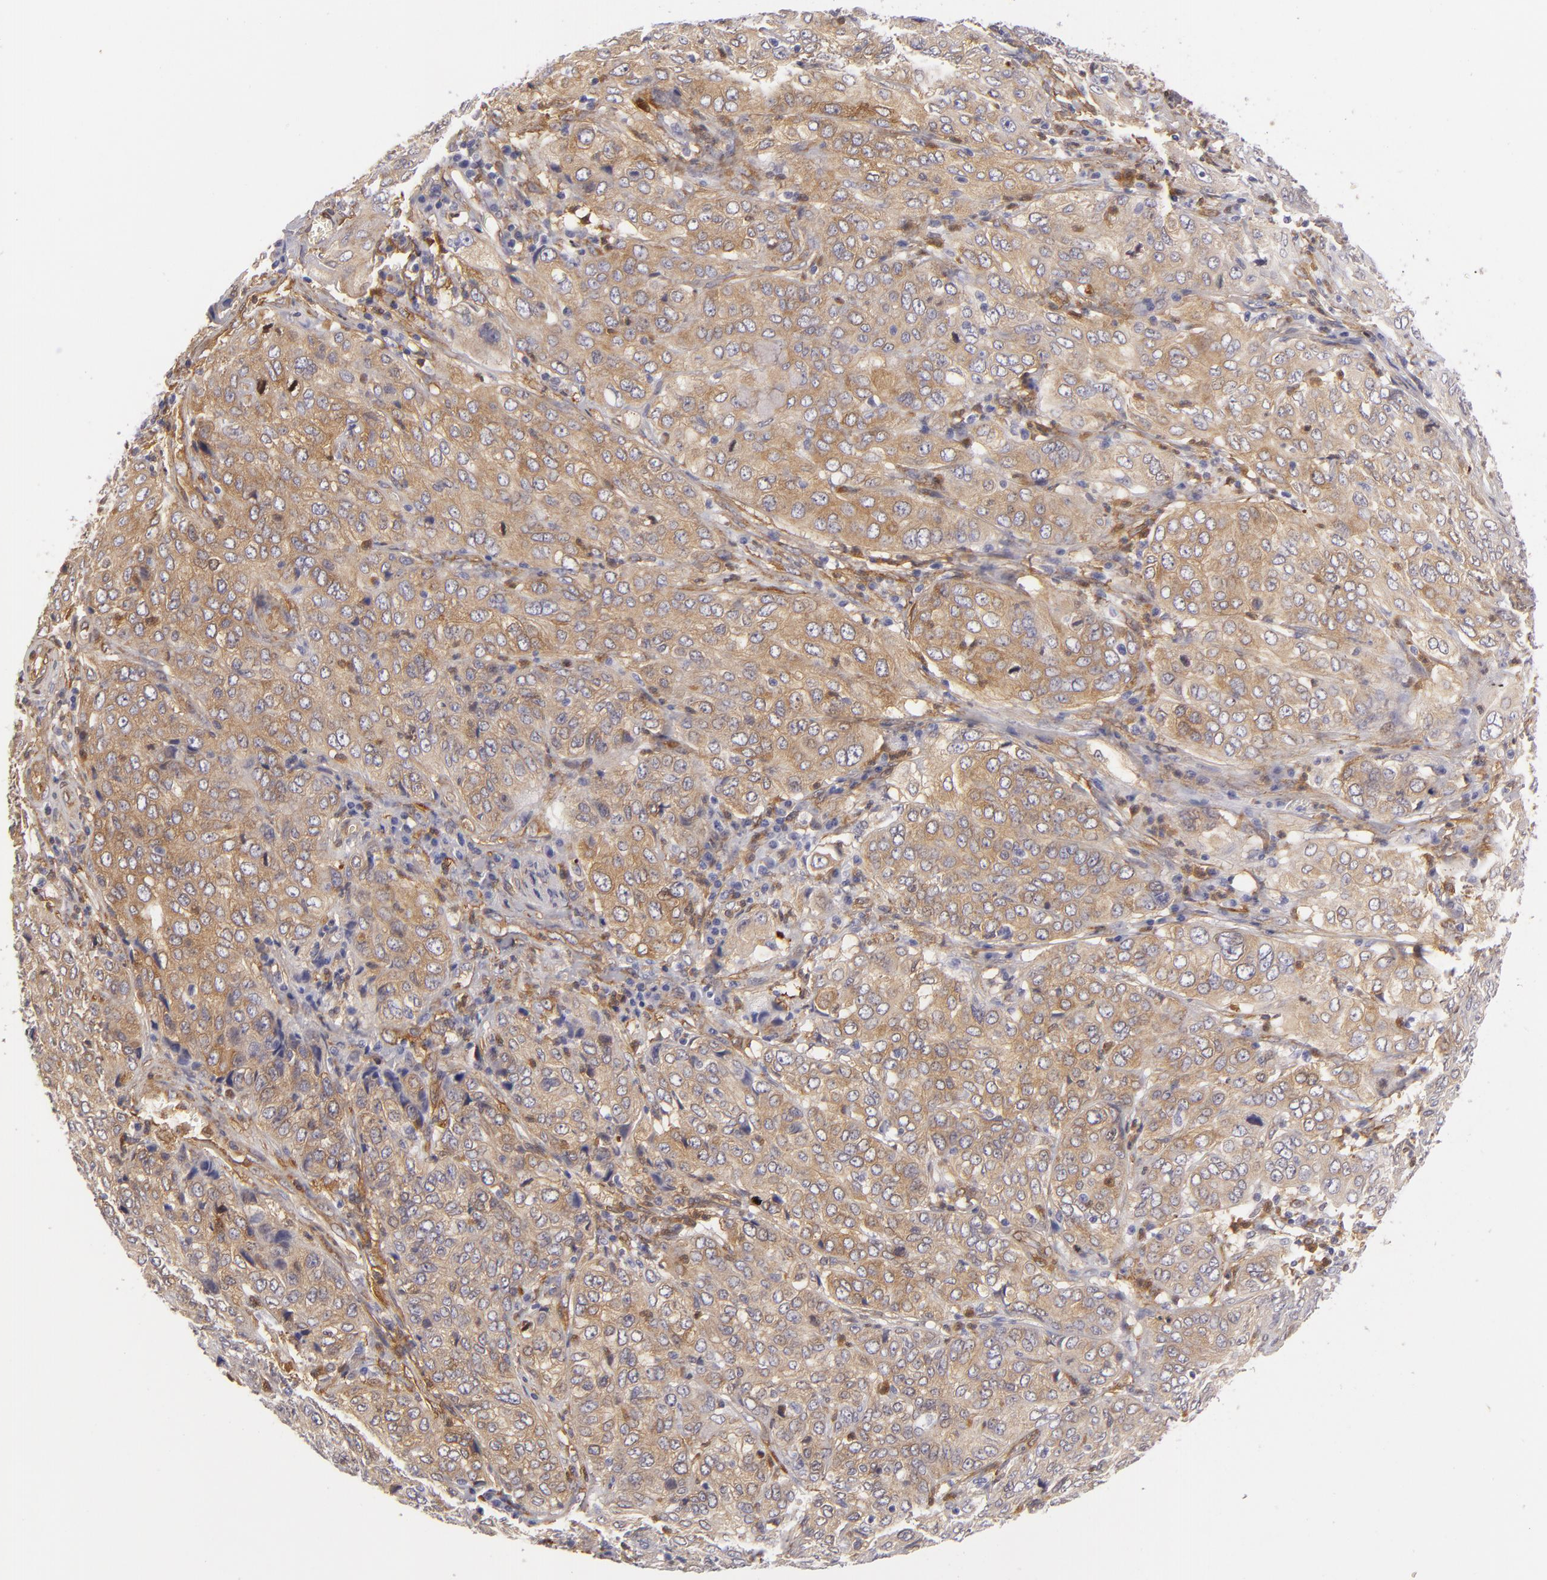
{"staining": {"intensity": "moderate", "quantity": ">75%", "location": "cytoplasmic/membranous"}, "tissue": "cervical cancer", "cell_type": "Tumor cells", "image_type": "cancer", "snomed": [{"axis": "morphology", "description": "Squamous cell carcinoma, NOS"}, {"axis": "topography", "description": "Cervix"}], "caption": "Cervical cancer tissue reveals moderate cytoplasmic/membranous positivity in approximately >75% of tumor cells The protein is stained brown, and the nuclei are stained in blue (DAB IHC with brightfield microscopy, high magnification).", "gene": "VCL", "patient": {"sex": "female", "age": 38}}